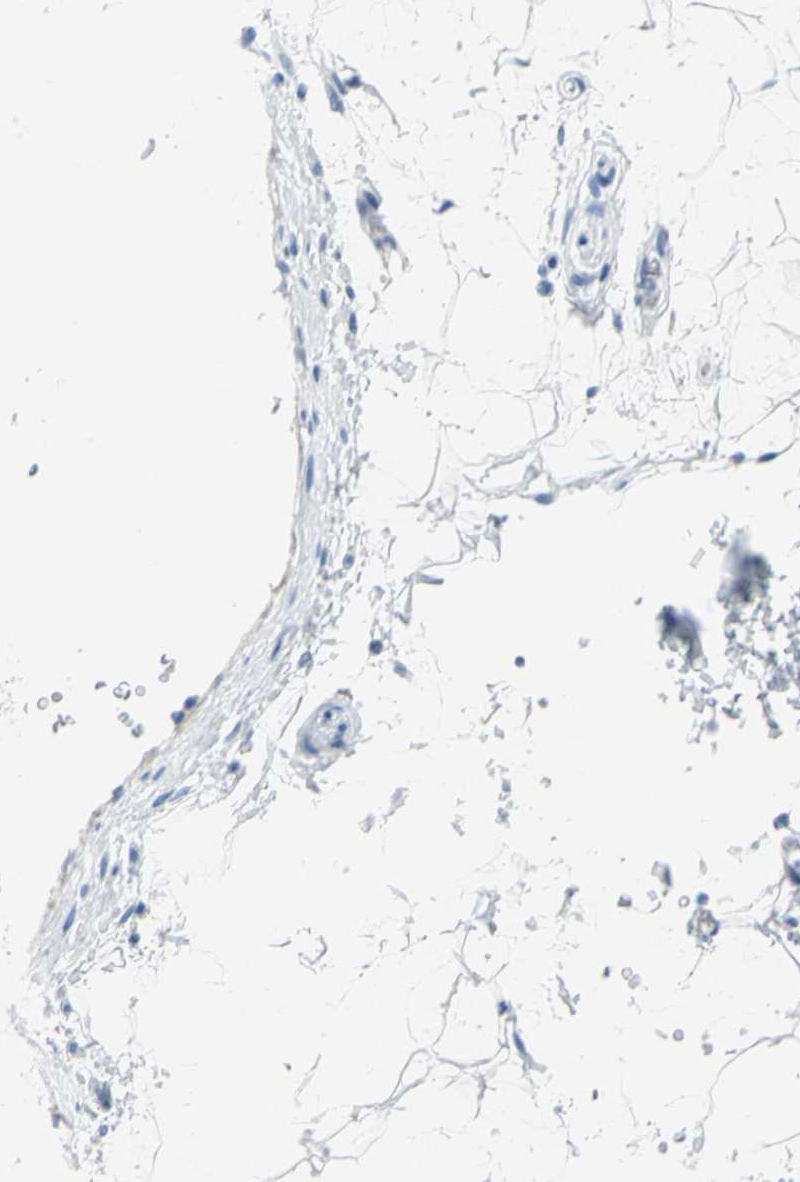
{"staining": {"intensity": "negative", "quantity": "none", "location": "none"}, "tissue": "adipose tissue", "cell_type": "Adipocytes", "image_type": "normal", "snomed": [{"axis": "morphology", "description": "Normal tissue, NOS"}, {"axis": "topography", "description": "Soft tissue"}], "caption": "IHC micrograph of normal adipose tissue: human adipose tissue stained with DAB exhibits no significant protein expression in adipocytes.", "gene": "SFN", "patient": {"sex": "male", "age": 72}}